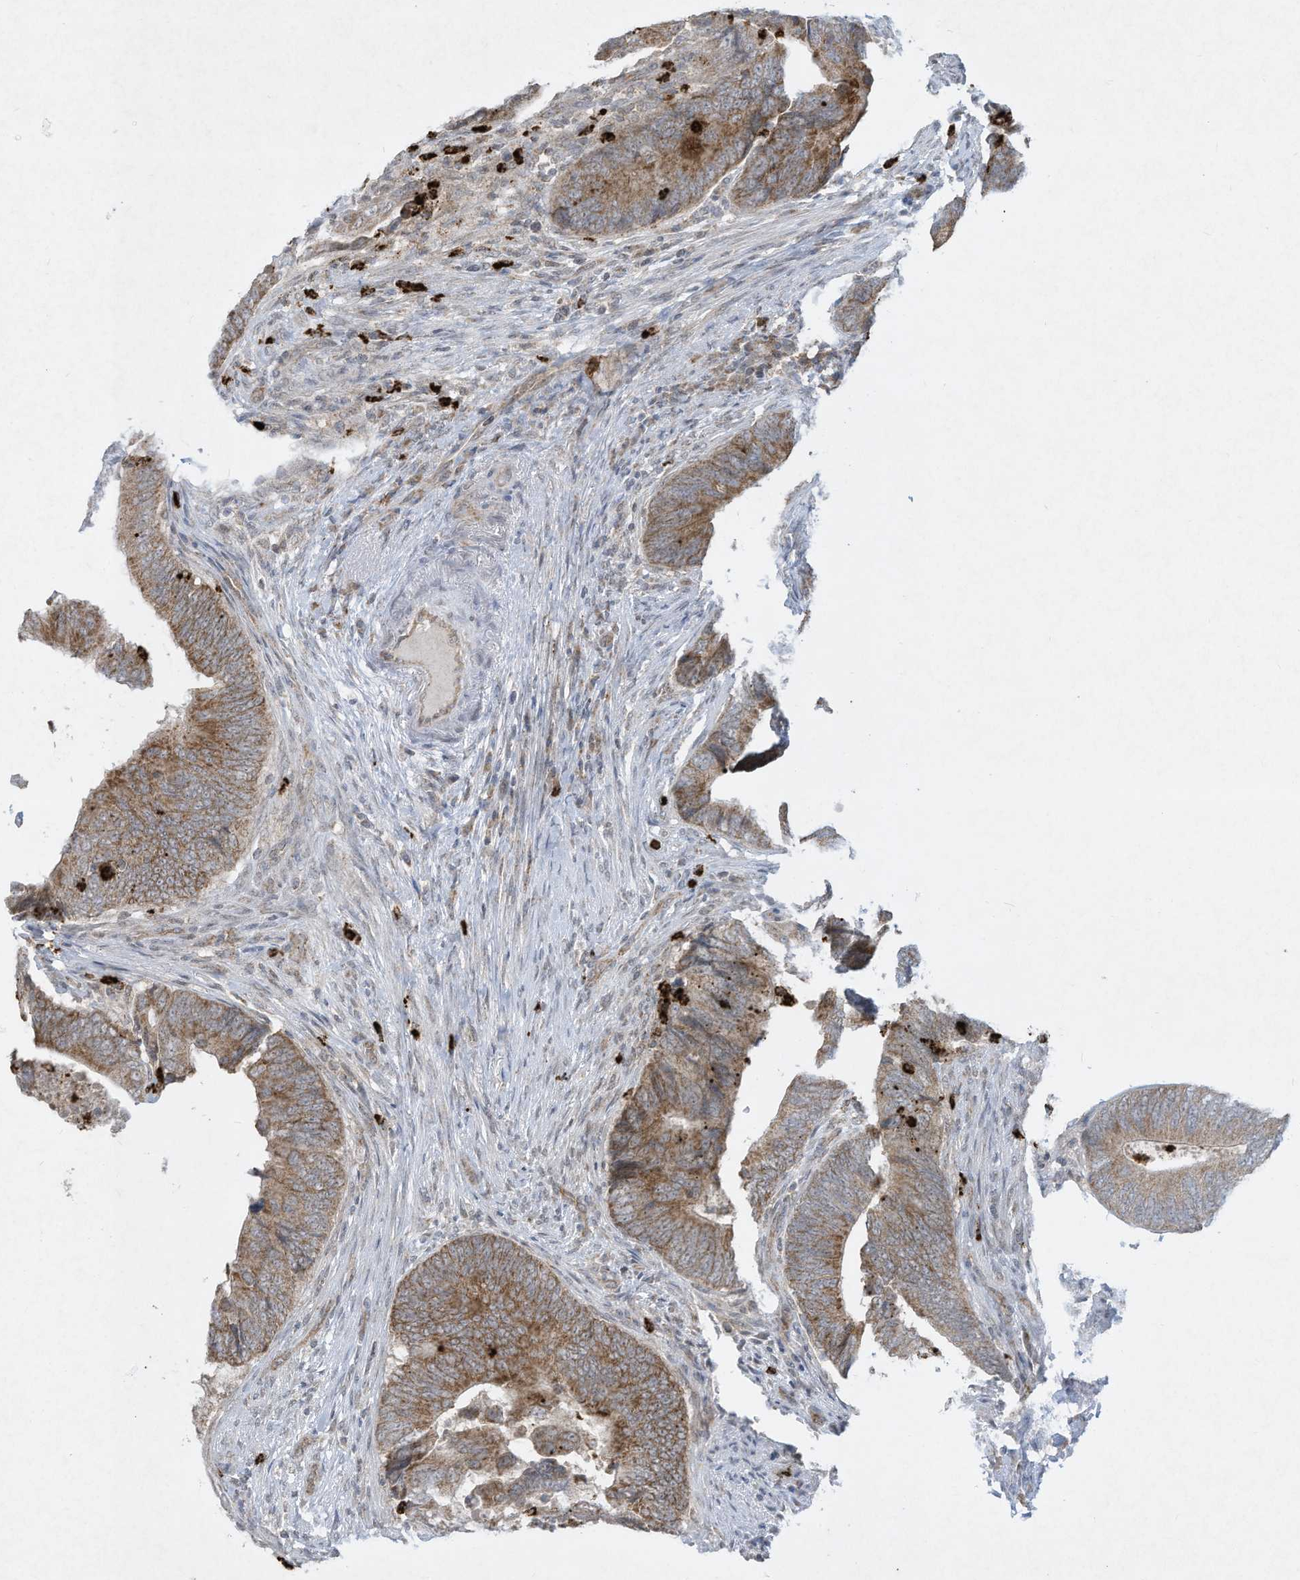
{"staining": {"intensity": "moderate", "quantity": ">75%", "location": "cytoplasmic/membranous"}, "tissue": "colorectal cancer", "cell_type": "Tumor cells", "image_type": "cancer", "snomed": [{"axis": "morphology", "description": "Normal tissue, NOS"}, {"axis": "morphology", "description": "Adenocarcinoma, NOS"}, {"axis": "topography", "description": "Colon"}], "caption": "Colorectal adenocarcinoma was stained to show a protein in brown. There is medium levels of moderate cytoplasmic/membranous expression in approximately >75% of tumor cells.", "gene": "CHRNA4", "patient": {"sex": "male", "age": 56}}